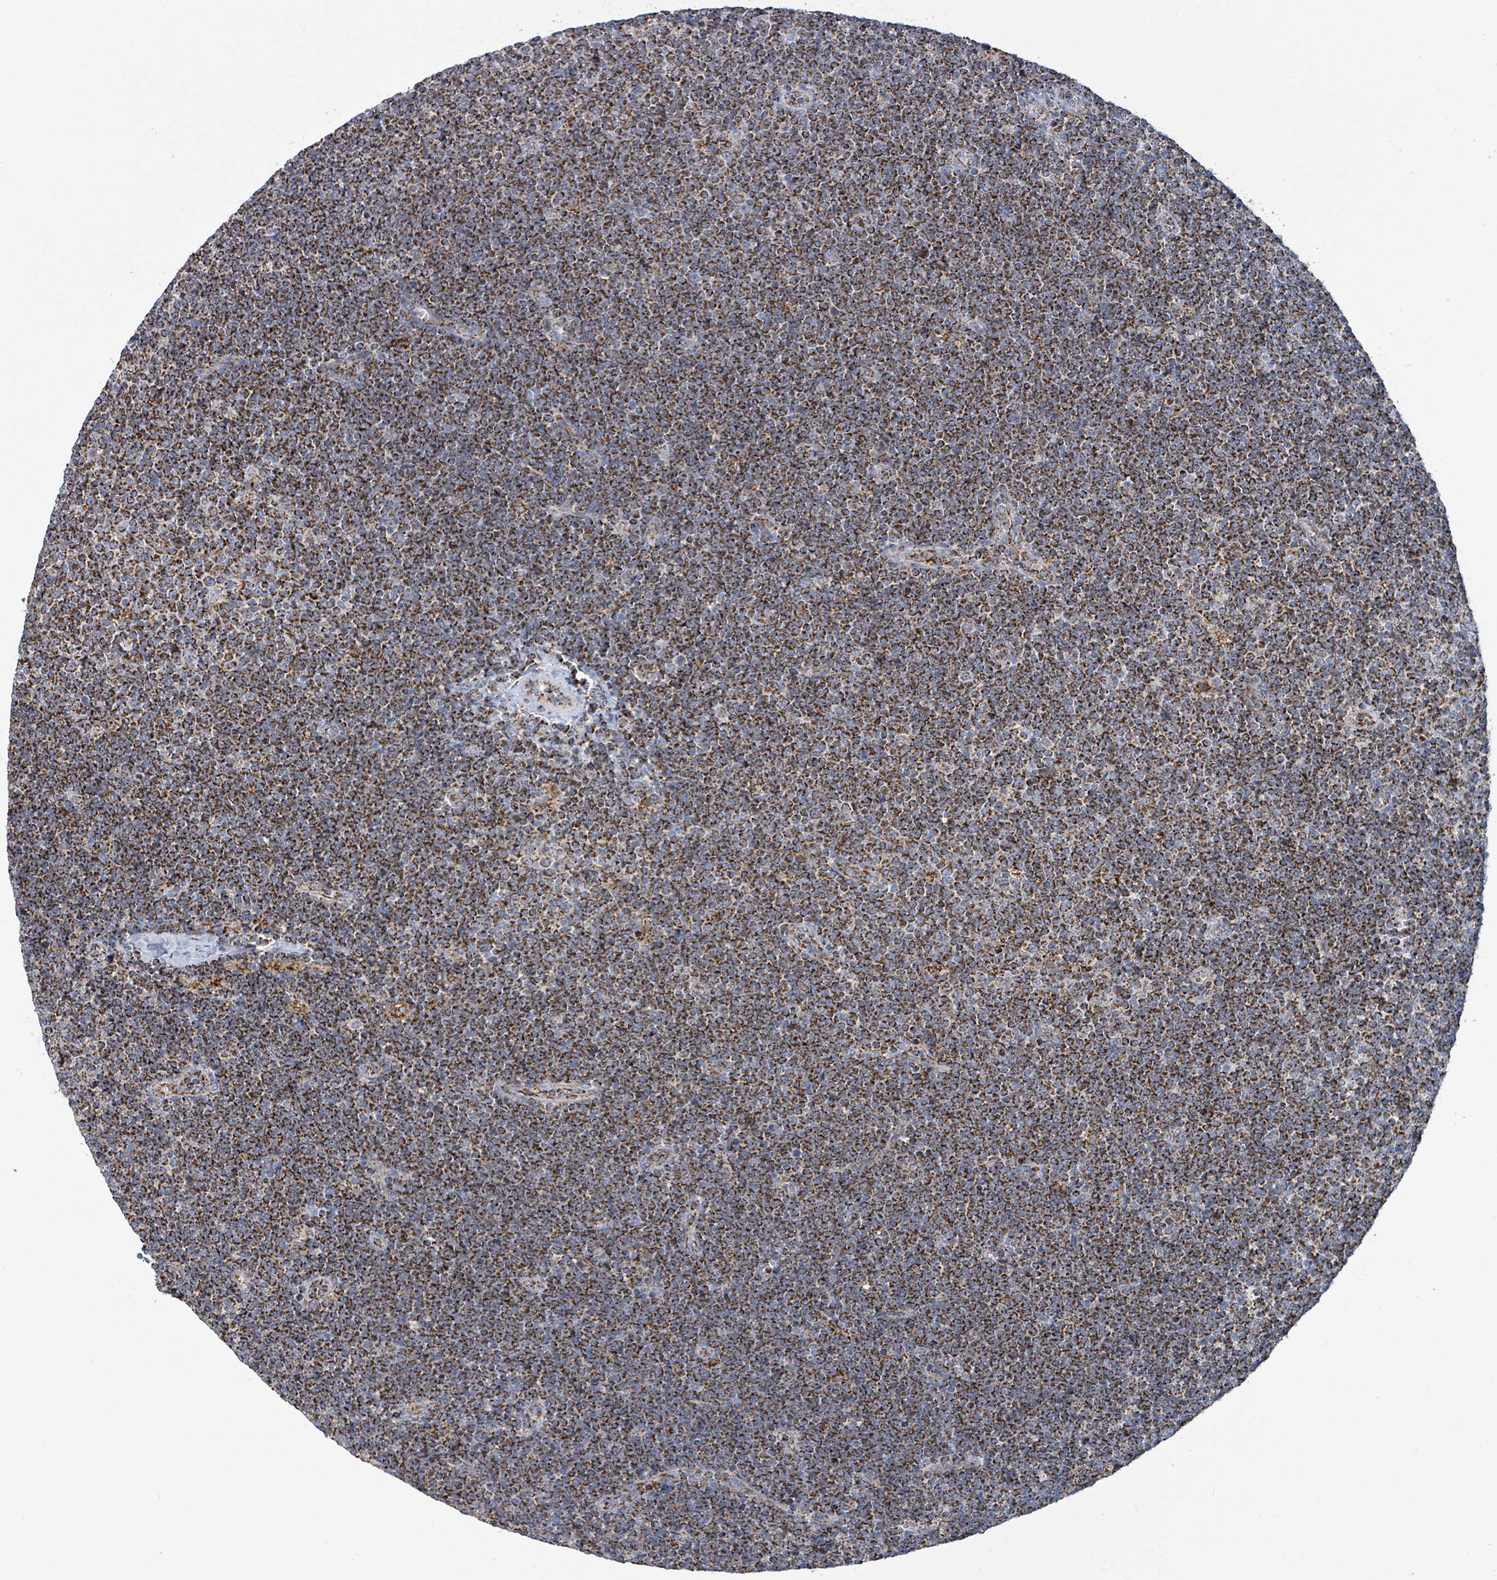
{"staining": {"intensity": "strong", "quantity": ">75%", "location": "cytoplasmic/membranous"}, "tissue": "lymphoma", "cell_type": "Tumor cells", "image_type": "cancer", "snomed": [{"axis": "morphology", "description": "Malignant lymphoma, non-Hodgkin's type, Low grade"}, {"axis": "topography", "description": "Lymph node"}], "caption": "Brown immunohistochemical staining in human lymphoma exhibits strong cytoplasmic/membranous staining in approximately >75% of tumor cells. The staining is performed using DAB (3,3'-diaminobenzidine) brown chromogen to label protein expression. The nuclei are counter-stained blue using hematoxylin.", "gene": "SUCLG2", "patient": {"sex": "male", "age": 48}}